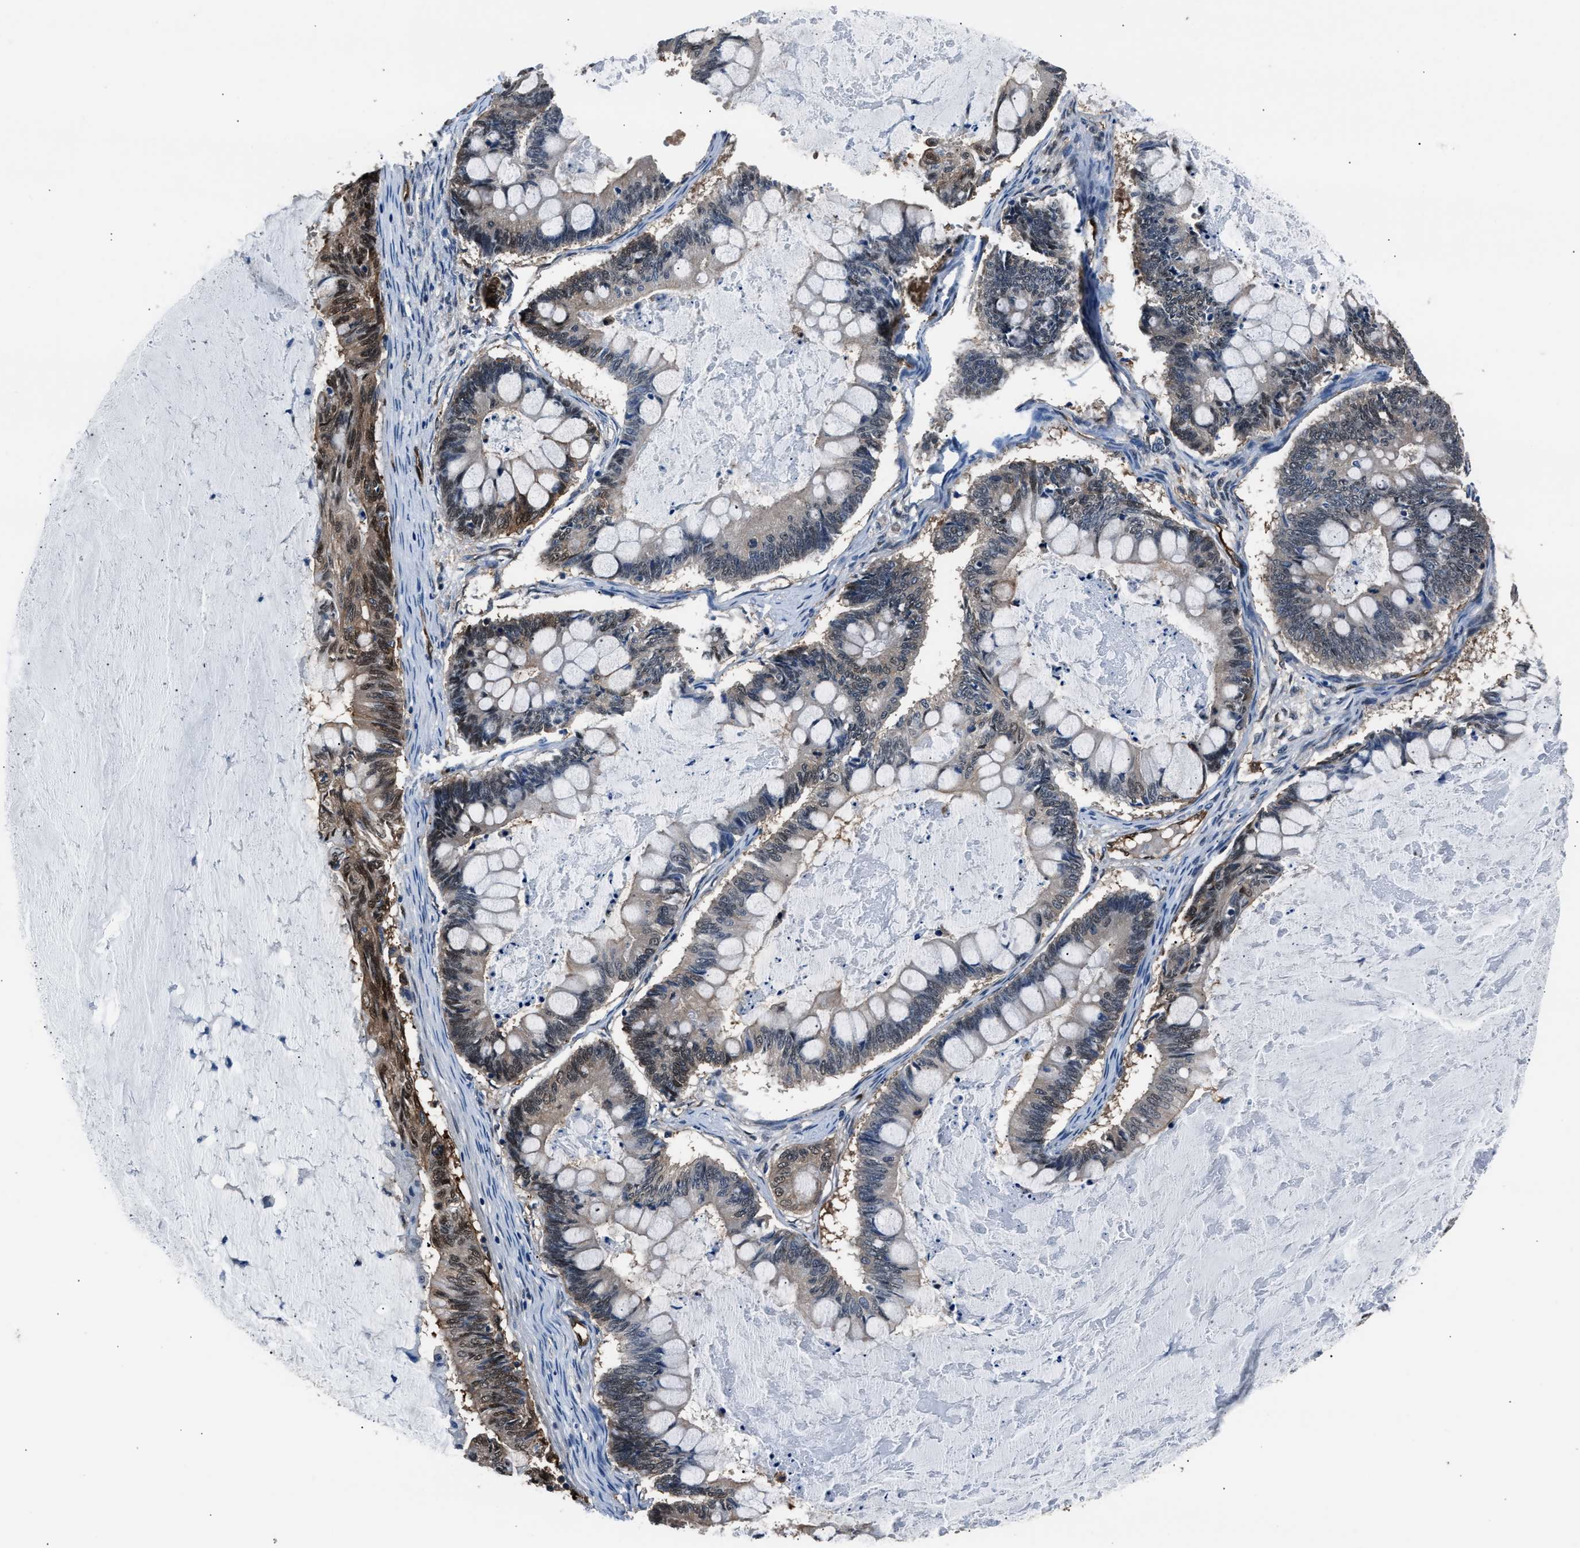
{"staining": {"intensity": "moderate", "quantity": "<25%", "location": "cytoplasmic/membranous,nuclear"}, "tissue": "ovarian cancer", "cell_type": "Tumor cells", "image_type": "cancer", "snomed": [{"axis": "morphology", "description": "Cystadenocarcinoma, mucinous, NOS"}, {"axis": "topography", "description": "Ovary"}], "caption": "IHC (DAB) staining of human ovarian cancer reveals moderate cytoplasmic/membranous and nuclear protein expression in about <25% of tumor cells. (DAB IHC with brightfield microscopy, high magnification).", "gene": "PPA1", "patient": {"sex": "female", "age": 61}}